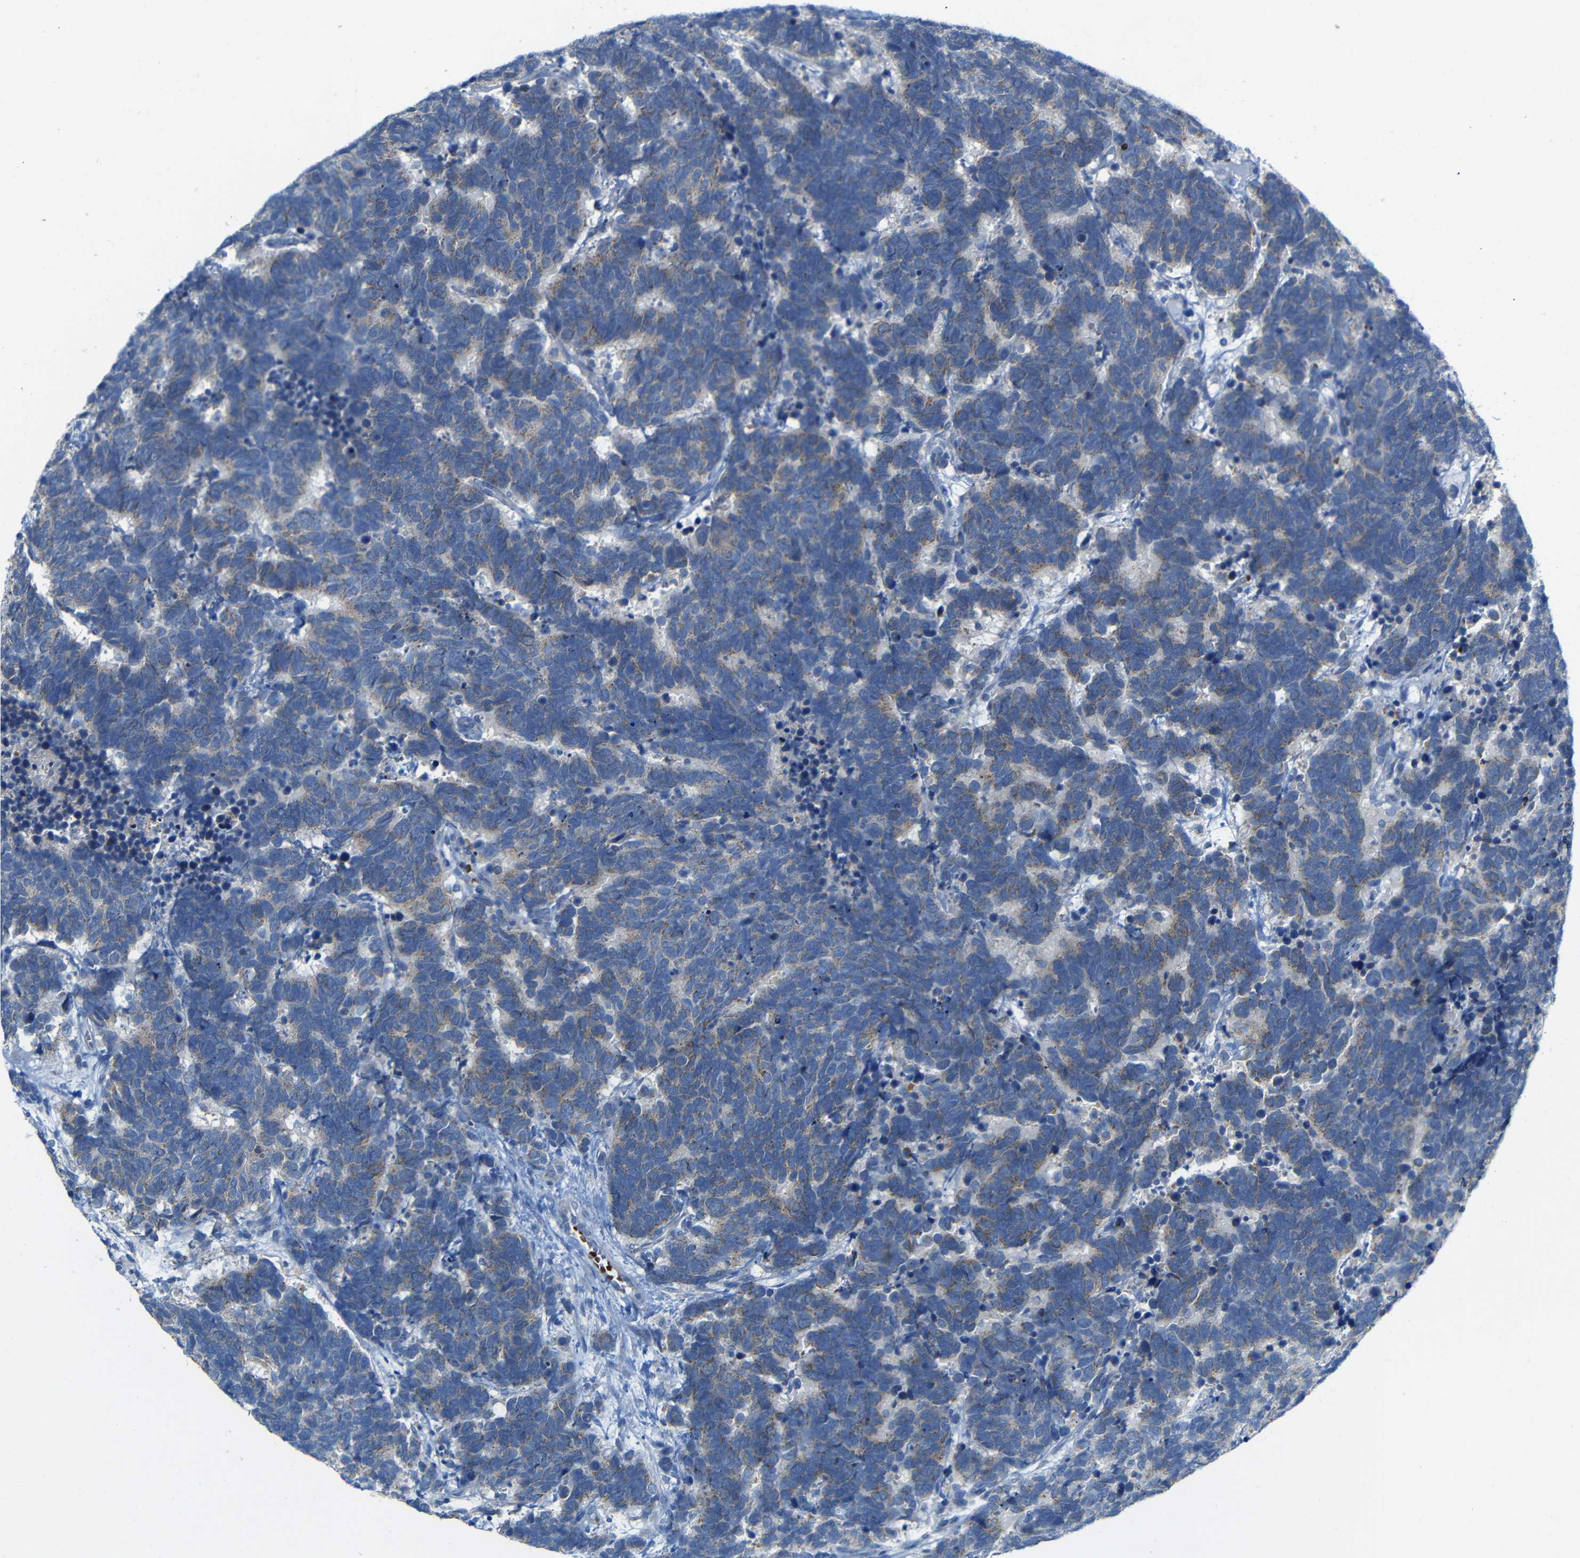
{"staining": {"intensity": "weak", "quantity": "25%-75%", "location": "cytoplasmic/membranous"}, "tissue": "carcinoid", "cell_type": "Tumor cells", "image_type": "cancer", "snomed": [{"axis": "morphology", "description": "Carcinoma, NOS"}, {"axis": "morphology", "description": "Carcinoid, malignant, NOS"}, {"axis": "topography", "description": "Urinary bladder"}], "caption": "Carcinoma stained with DAB immunohistochemistry shows low levels of weak cytoplasmic/membranous staining in approximately 25%-75% of tumor cells.", "gene": "TBC1D32", "patient": {"sex": "male", "age": 57}}